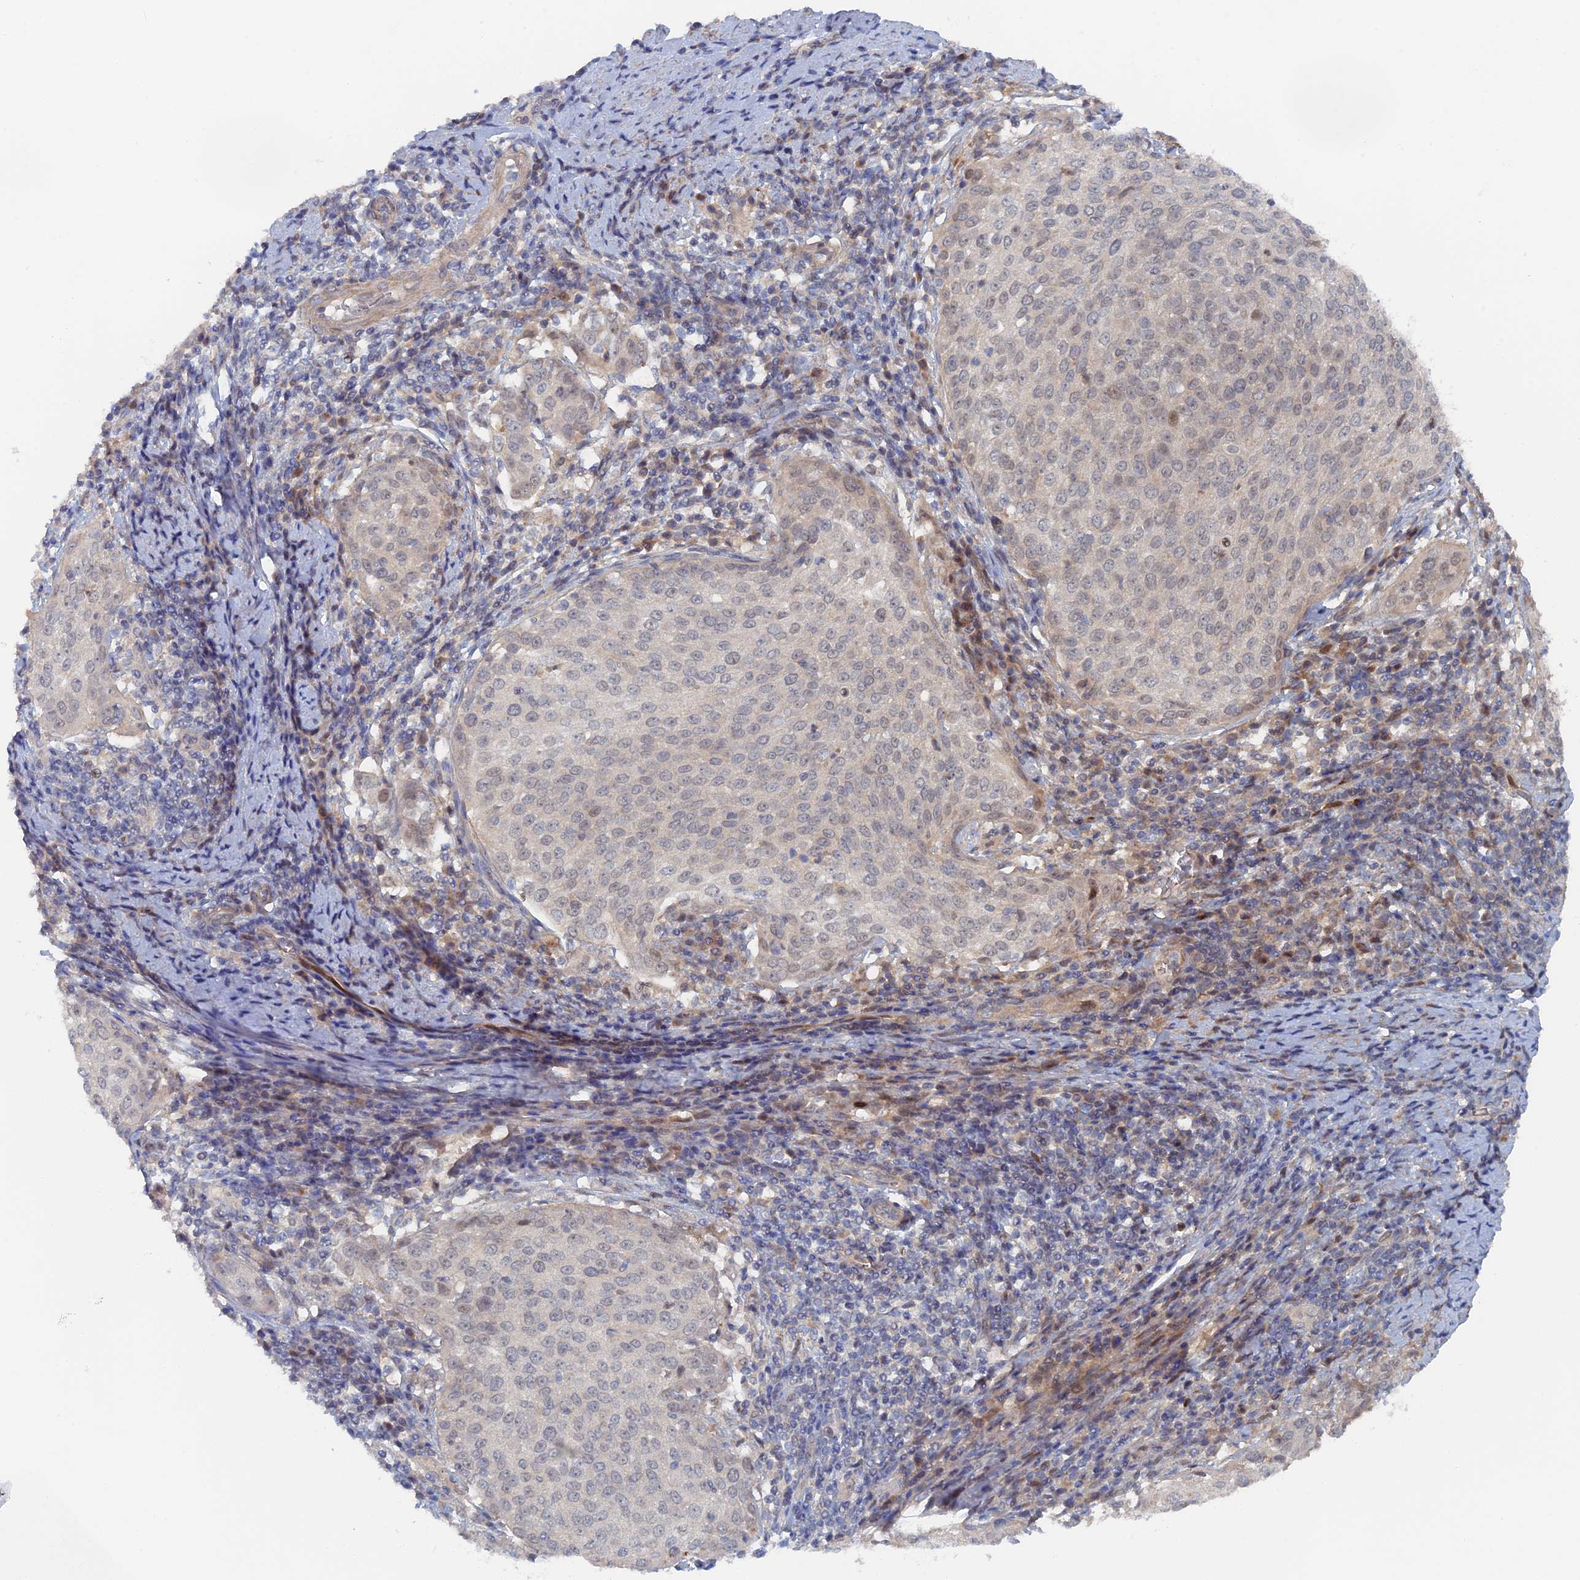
{"staining": {"intensity": "negative", "quantity": "none", "location": "none"}, "tissue": "cervical cancer", "cell_type": "Tumor cells", "image_type": "cancer", "snomed": [{"axis": "morphology", "description": "Squamous cell carcinoma, NOS"}, {"axis": "topography", "description": "Cervix"}], "caption": "This is an immunohistochemistry photomicrograph of cervical cancer. There is no expression in tumor cells.", "gene": "ELOVL6", "patient": {"sex": "female", "age": 57}}